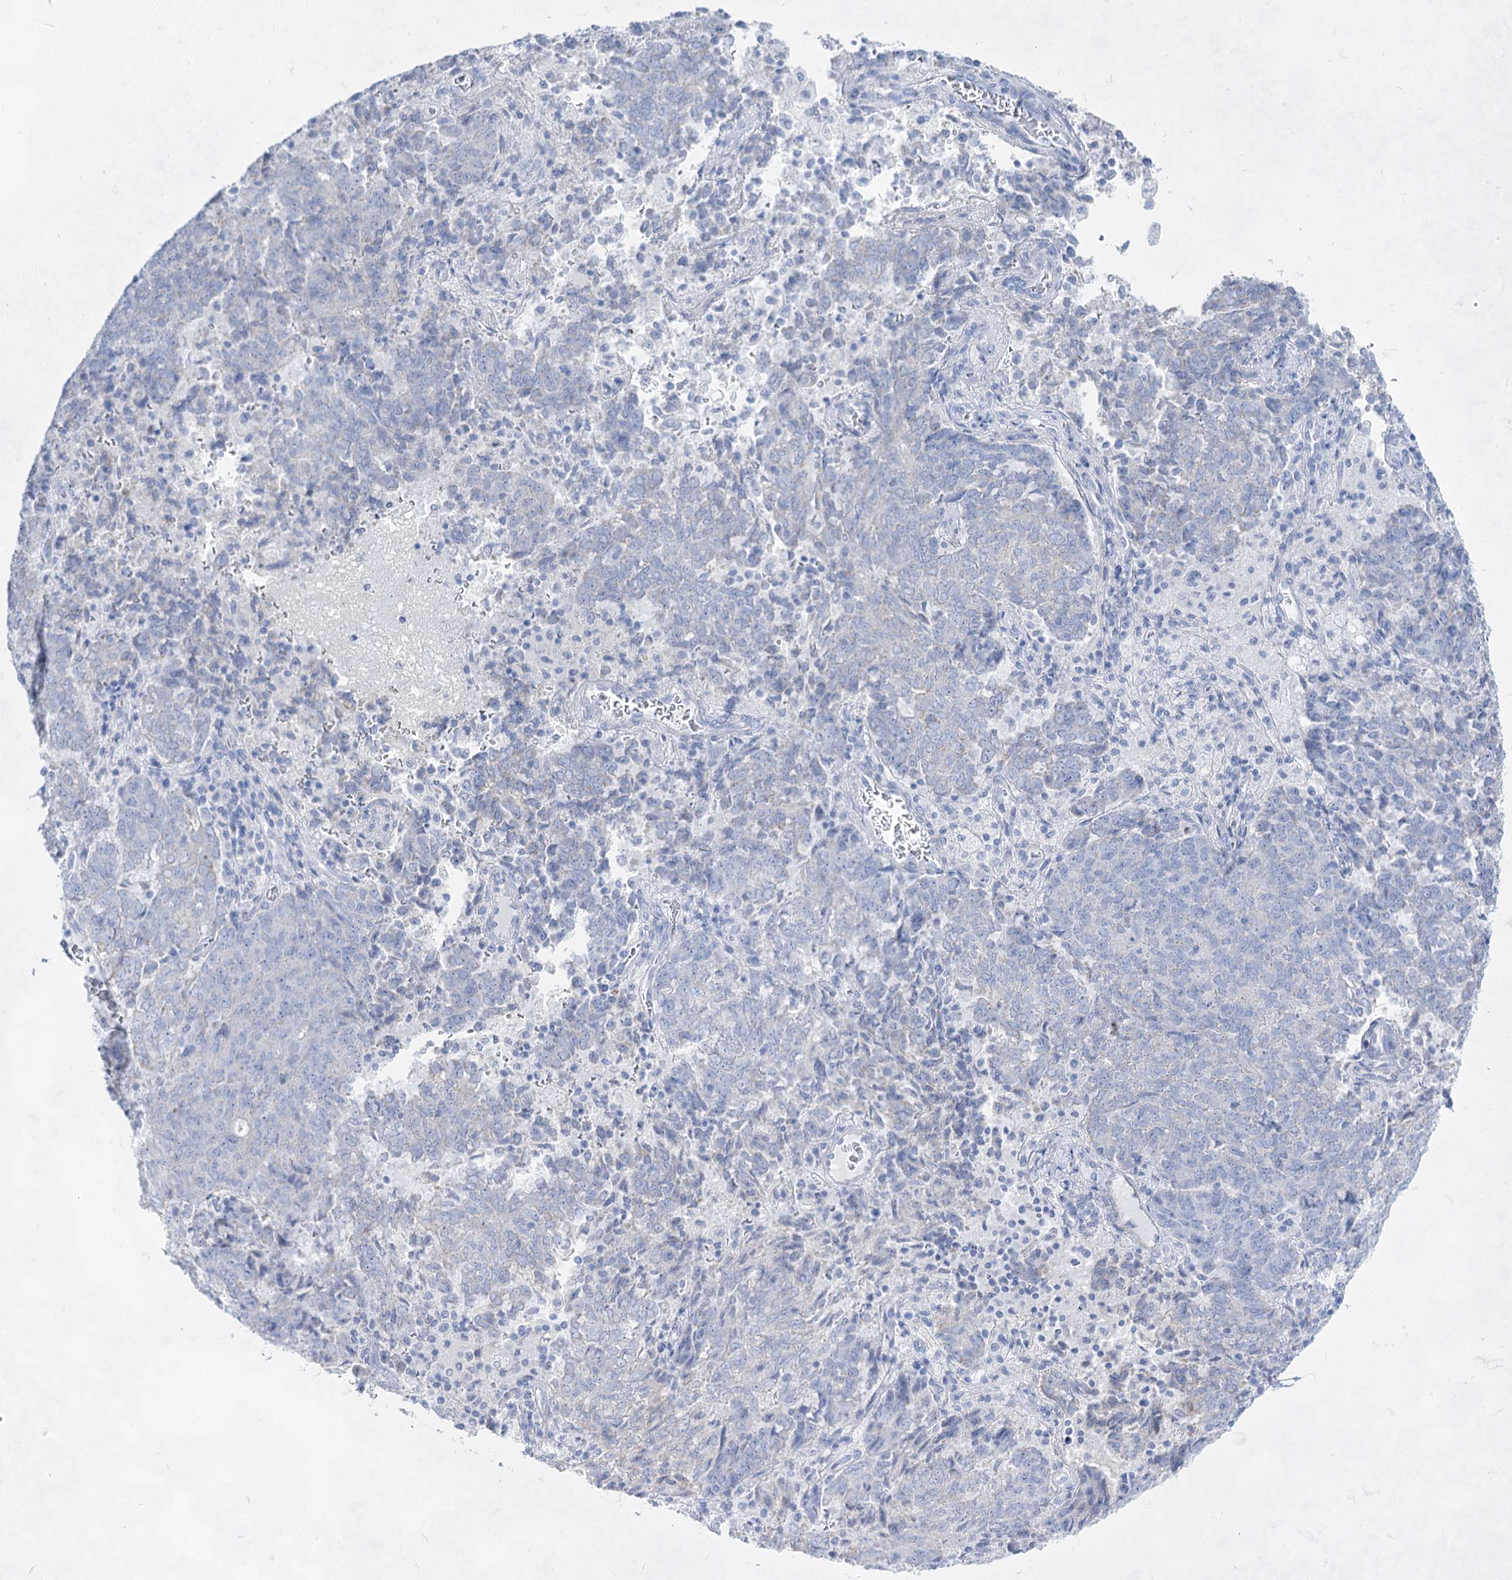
{"staining": {"intensity": "negative", "quantity": "none", "location": "none"}, "tissue": "endometrial cancer", "cell_type": "Tumor cells", "image_type": "cancer", "snomed": [{"axis": "morphology", "description": "Adenocarcinoma, NOS"}, {"axis": "topography", "description": "Endometrium"}], "caption": "Immunohistochemical staining of human endometrial adenocarcinoma shows no significant staining in tumor cells.", "gene": "ACRV1", "patient": {"sex": "female", "age": 80}}